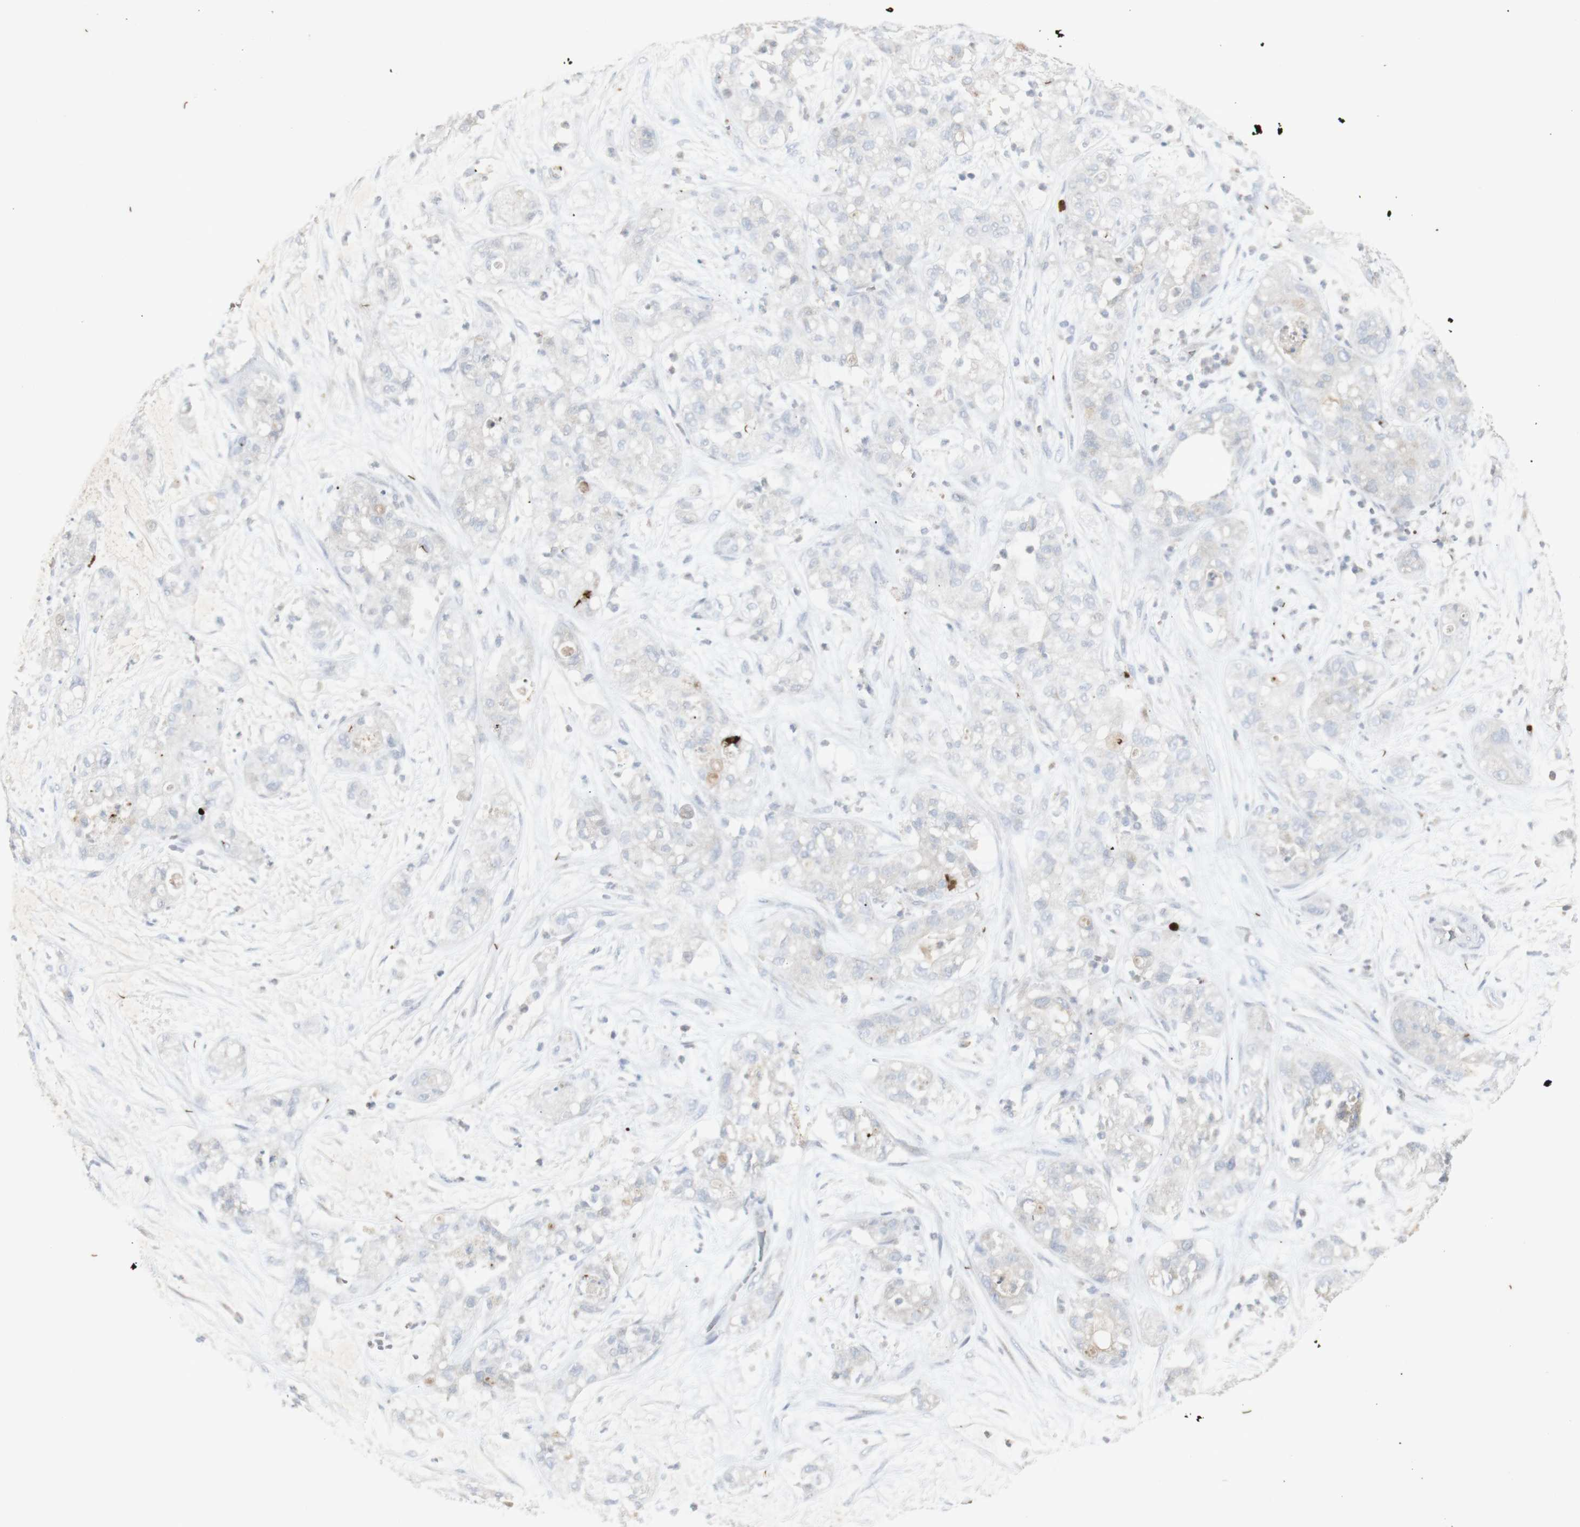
{"staining": {"intensity": "negative", "quantity": "none", "location": "none"}, "tissue": "pancreatic cancer", "cell_type": "Tumor cells", "image_type": "cancer", "snomed": [{"axis": "morphology", "description": "Adenocarcinoma, NOS"}, {"axis": "topography", "description": "Pancreas"}], "caption": "IHC photomicrograph of neoplastic tissue: adenocarcinoma (pancreatic) stained with DAB displays no significant protein staining in tumor cells.", "gene": "INS", "patient": {"sex": "female", "age": 78}}